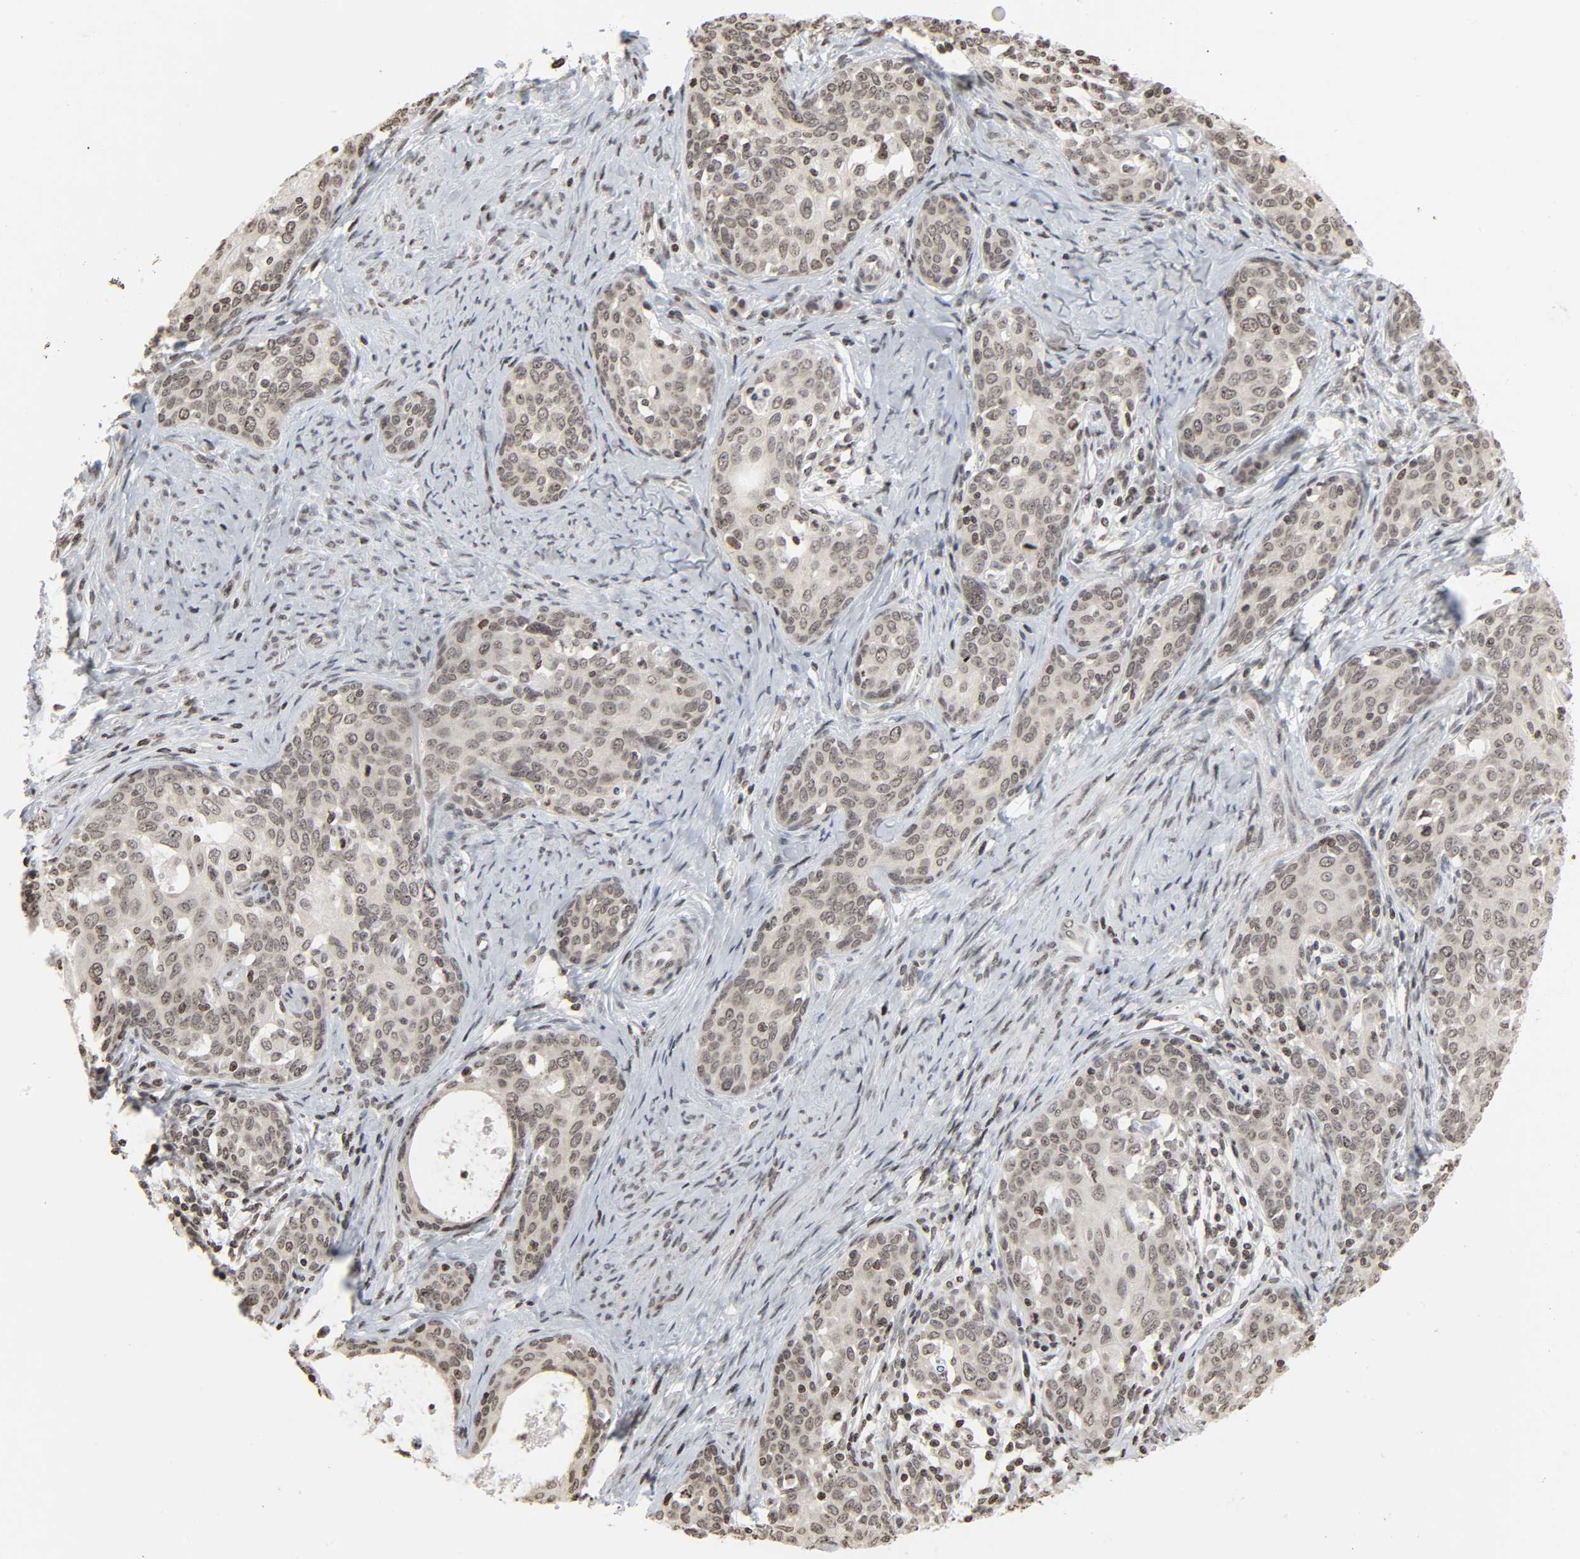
{"staining": {"intensity": "weak", "quantity": ">75%", "location": "nuclear"}, "tissue": "cervical cancer", "cell_type": "Tumor cells", "image_type": "cancer", "snomed": [{"axis": "morphology", "description": "Squamous cell carcinoma, NOS"}, {"axis": "morphology", "description": "Adenocarcinoma, NOS"}, {"axis": "topography", "description": "Cervix"}], "caption": "Protein staining of cervical cancer tissue exhibits weak nuclear expression in approximately >75% of tumor cells.", "gene": "ELAVL1", "patient": {"sex": "female", "age": 52}}